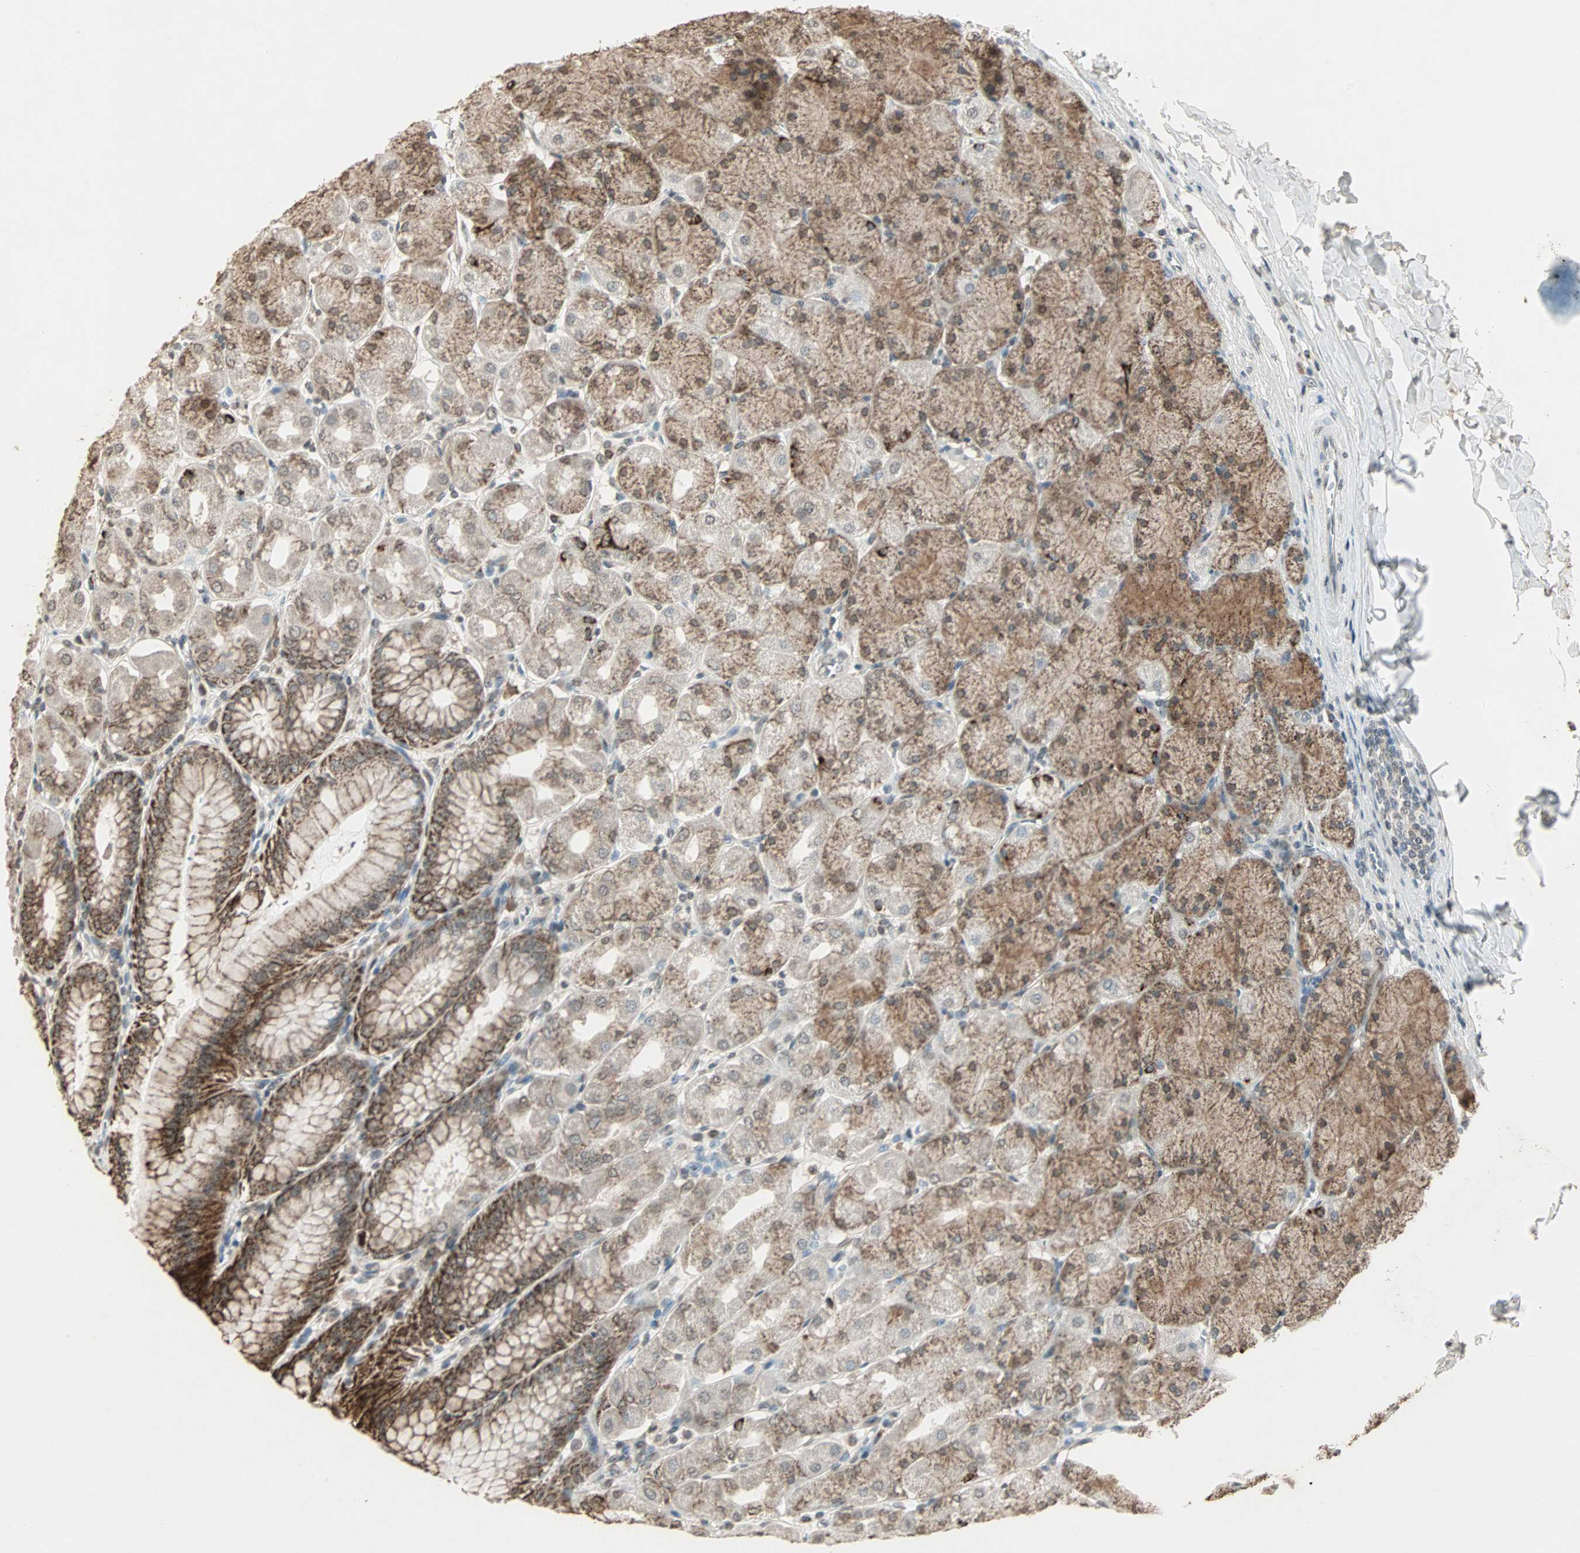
{"staining": {"intensity": "strong", "quantity": "25%-75%", "location": "cytoplasmic/membranous,nuclear"}, "tissue": "stomach", "cell_type": "Glandular cells", "image_type": "normal", "snomed": [{"axis": "morphology", "description": "Normal tissue, NOS"}, {"axis": "topography", "description": "Stomach, upper"}], "caption": "A histopathology image showing strong cytoplasmic/membranous,nuclear expression in approximately 25%-75% of glandular cells in normal stomach, as visualized by brown immunohistochemical staining.", "gene": "PRELID1", "patient": {"sex": "female", "age": 56}}